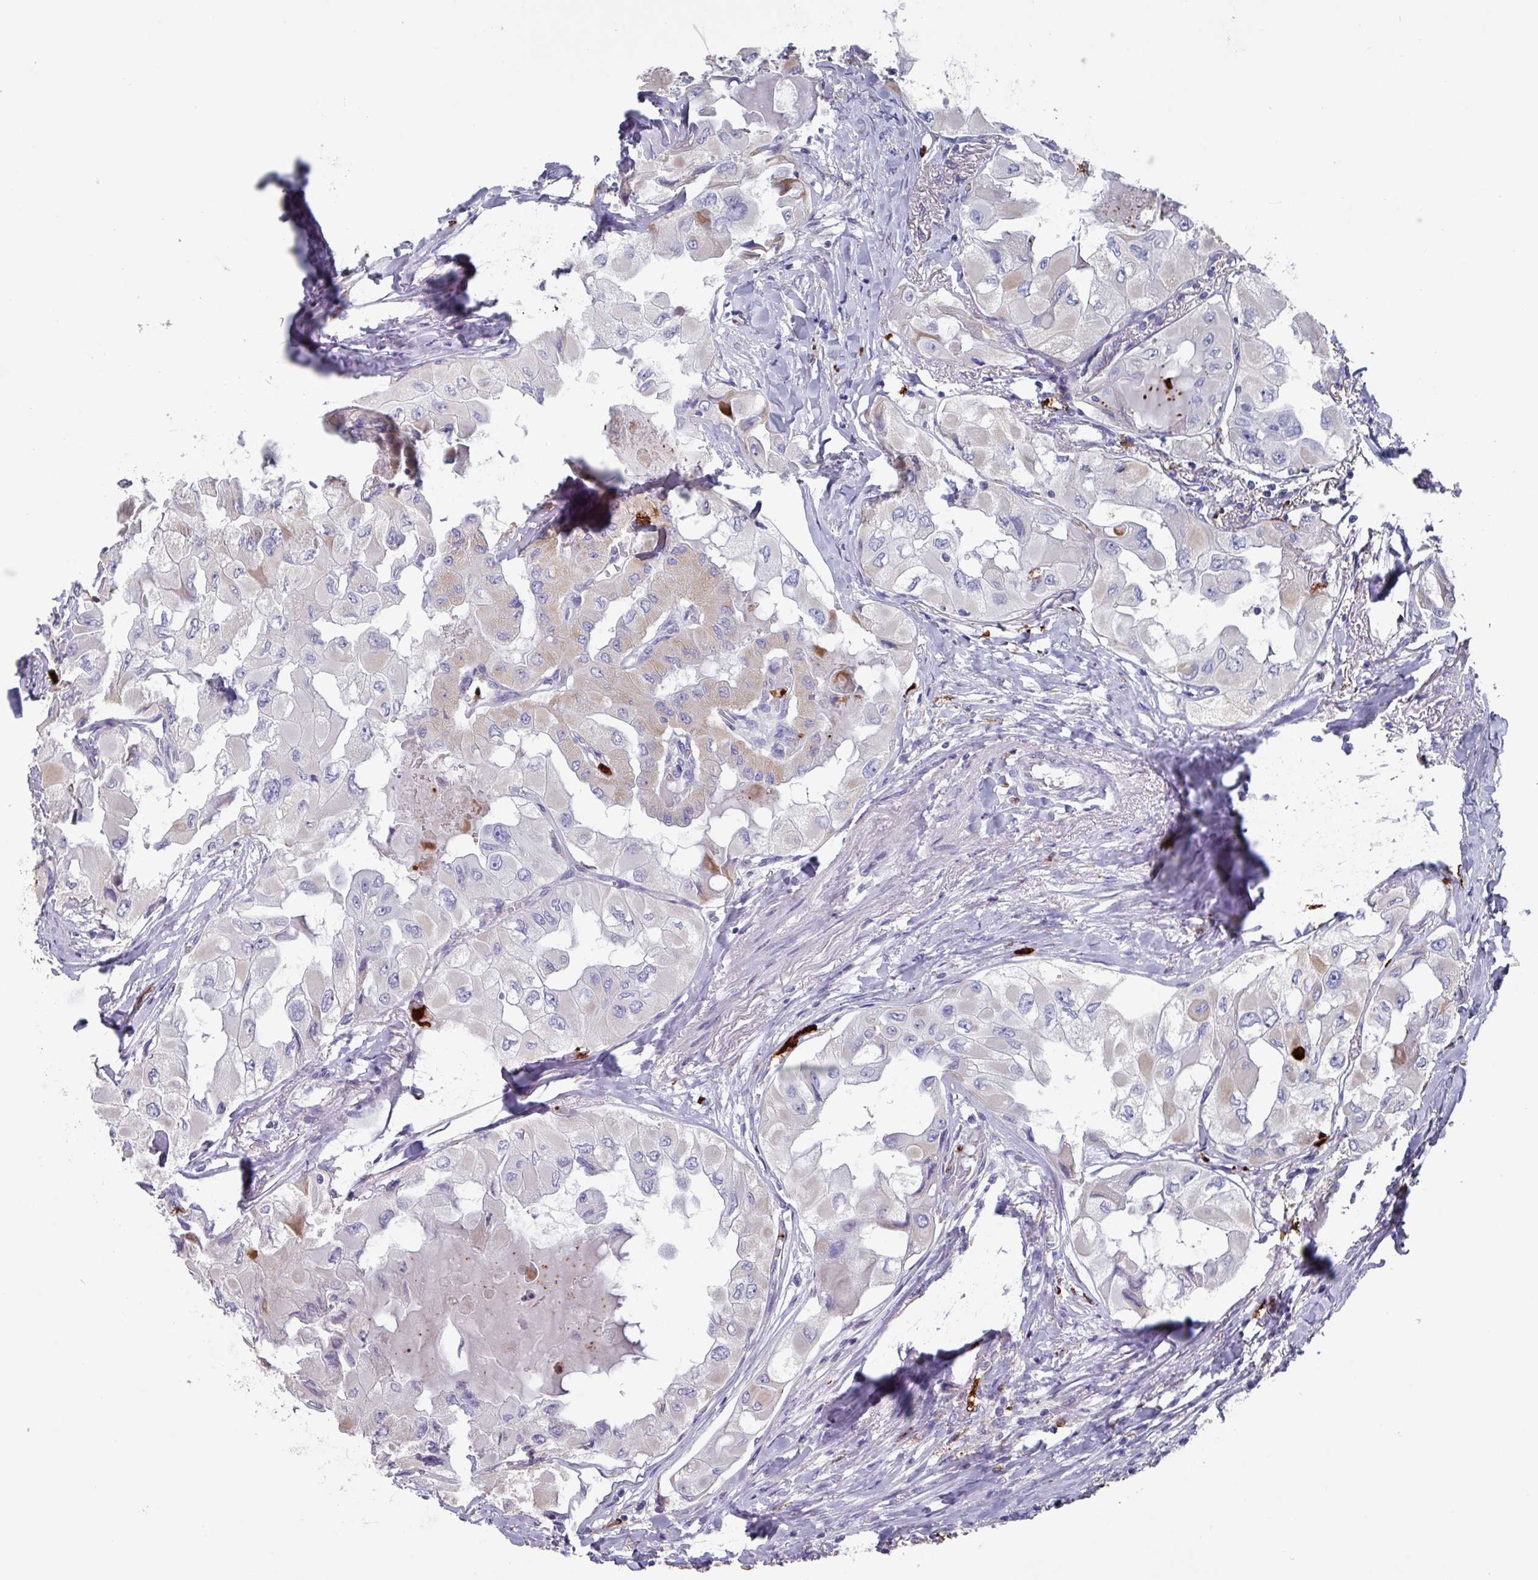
{"staining": {"intensity": "weak", "quantity": "25%-75%", "location": "cytoplasmic/membranous"}, "tissue": "thyroid cancer", "cell_type": "Tumor cells", "image_type": "cancer", "snomed": [{"axis": "morphology", "description": "Normal tissue, NOS"}, {"axis": "morphology", "description": "Papillary adenocarcinoma, NOS"}, {"axis": "topography", "description": "Thyroid gland"}], "caption": "IHC of human thyroid papillary adenocarcinoma shows low levels of weak cytoplasmic/membranous positivity in approximately 25%-75% of tumor cells. The staining is performed using DAB brown chromogen to label protein expression. The nuclei are counter-stained blue using hematoxylin.", "gene": "UQCC2", "patient": {"sex": "female", "age": 59}}